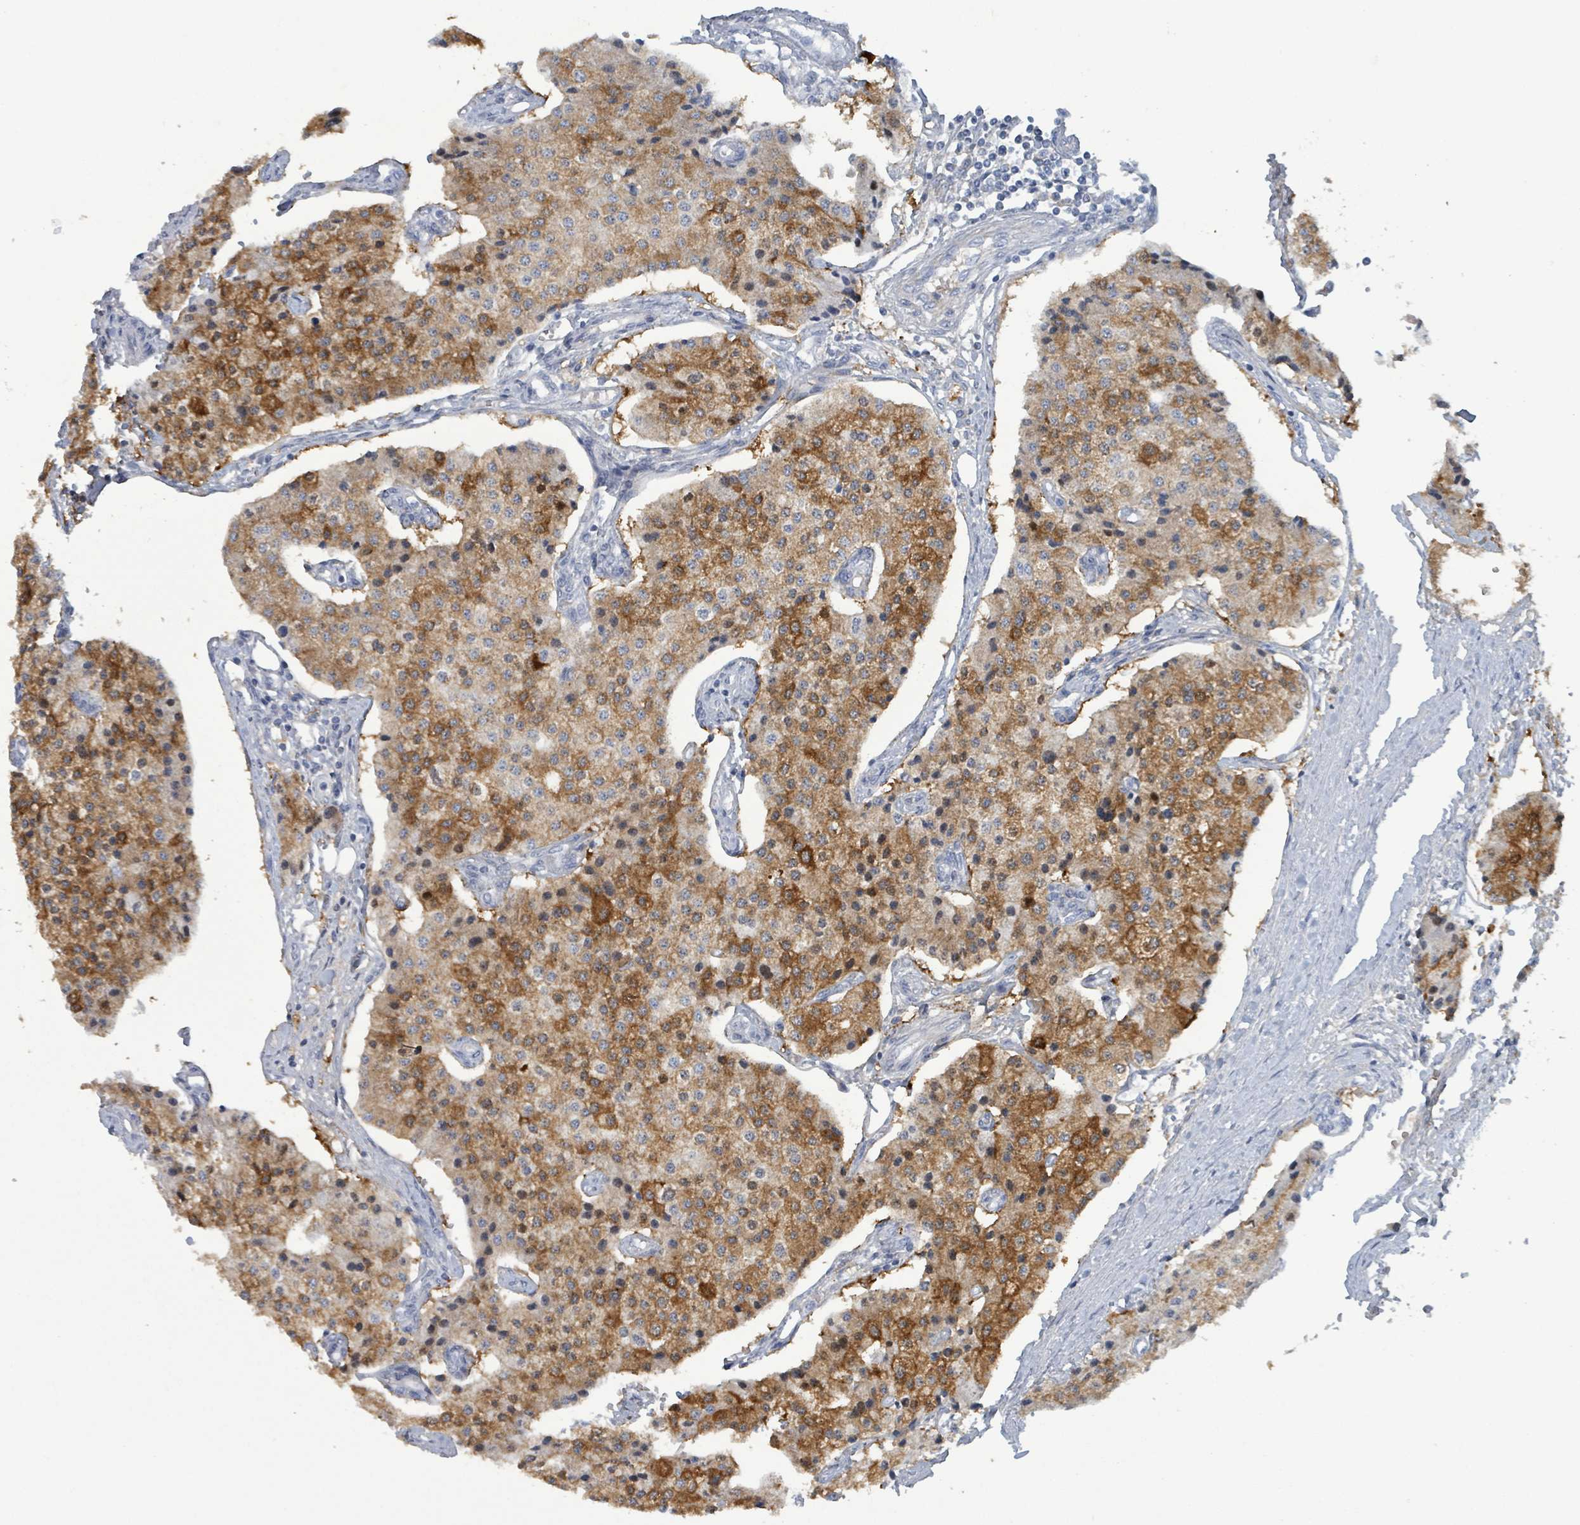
{"staining": {"intensity": "moderate", "quantity": ">75%", "location": "cytoplasmic/membranous"}, "tissue": "carcinoid", "cell_type": "Tumor cells", "image_type": "cancer", "snomed": [{"axis": "morphology", "description": "Carcinoid, malignant, NOS"}, {"axis": "topography", "description": "Colon"}], "caption": "The immunohistochemical stain labels moderate cytoplasmic/membranous positivity in tumor cells of carcinoid tissue. The staining is performed using DAB brown chromogen to label protein expression. The nuclei are counter-stained blue using hematoxylin.", "gene": "PKLR", "patient": {"sex": "female", "age": 52}}